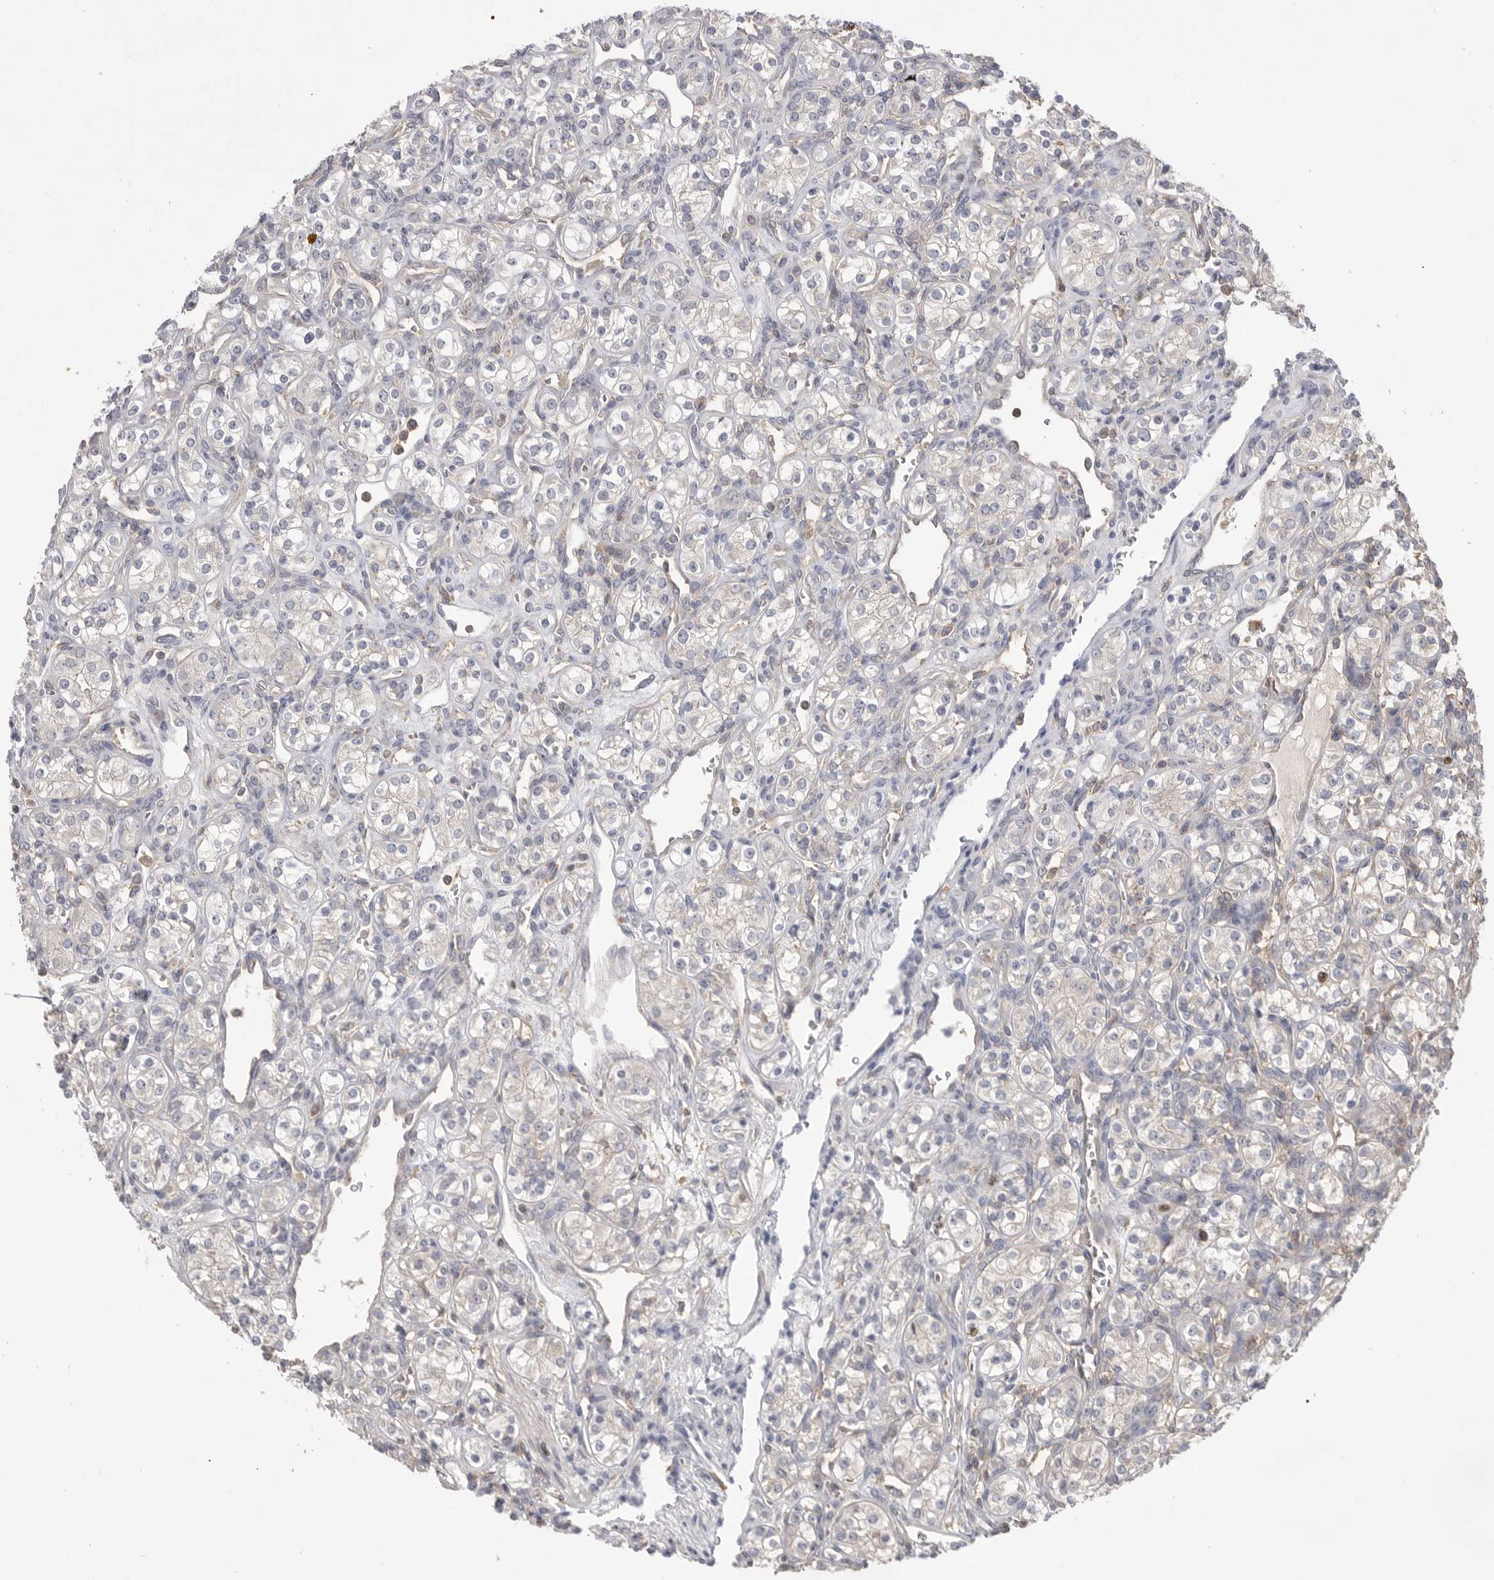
{"staining": {"intensity": "moderate", "quantity": "<25%", "location": "nuclear"}, "tissue": "renal cancer", "cell_type": "Tumor cells", "image_type": "cancer", "snomed": [{"axis": "morphology", "description": "Adenocarcinoma, NOS"}, {"axis": "topography", "description": "Kidney"}], "caption": "High-magnification brightfield microscopy of renal adenocarcinoma stained with DAB (3,3'-diaminobenzidine) (brown) and counterstained with hematoxylin (blue). tumor cells exhibit moderate nuclear positivity is identified in about<25% of cells. Nuclei are stained in blue.", "gene": "TOP2A", "patient": {"sex": "male", "age": 77}}